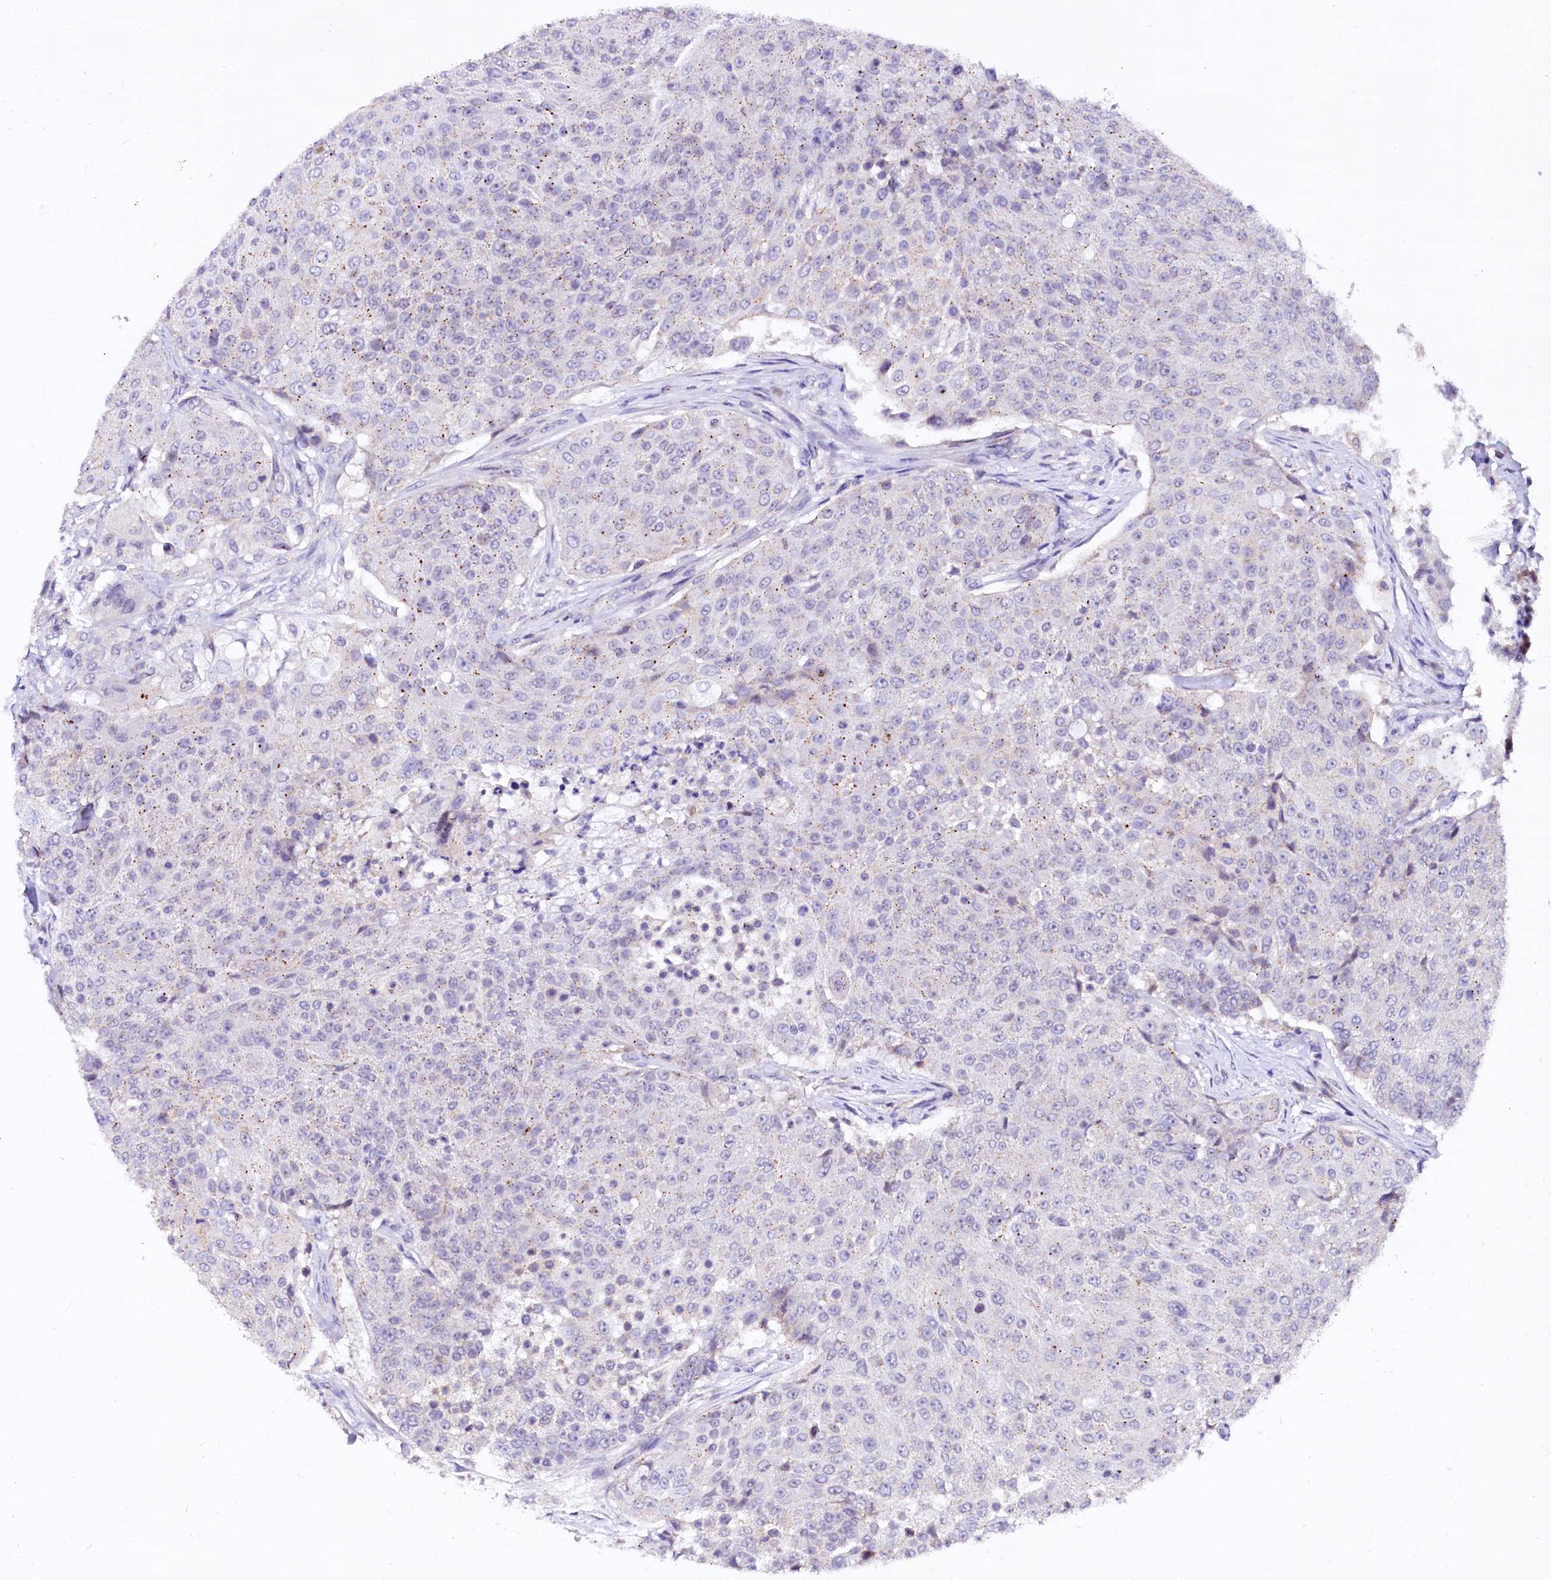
{"staining": {"intensity": "moderate", "quantity": "<25%", "location": "cytoplasmic/membranous"}, "tissue": "urothelial cancer", "cell_type": "Tumor cells", "image_type": "cancer", "snomed": [{"axis": "morphology", "description": "Urothelial carcinoma, High grade"}, {"axis": "topography", "description": "Urinary bladder"}], "caption": "Protein staining of urothelial cancer tissue demonstrates moderate cytoplasmic/membranous expression in approximately <25% of tumor cells.", "gene": "NALF1", "patient": {"sex": "female", "age": 63}}